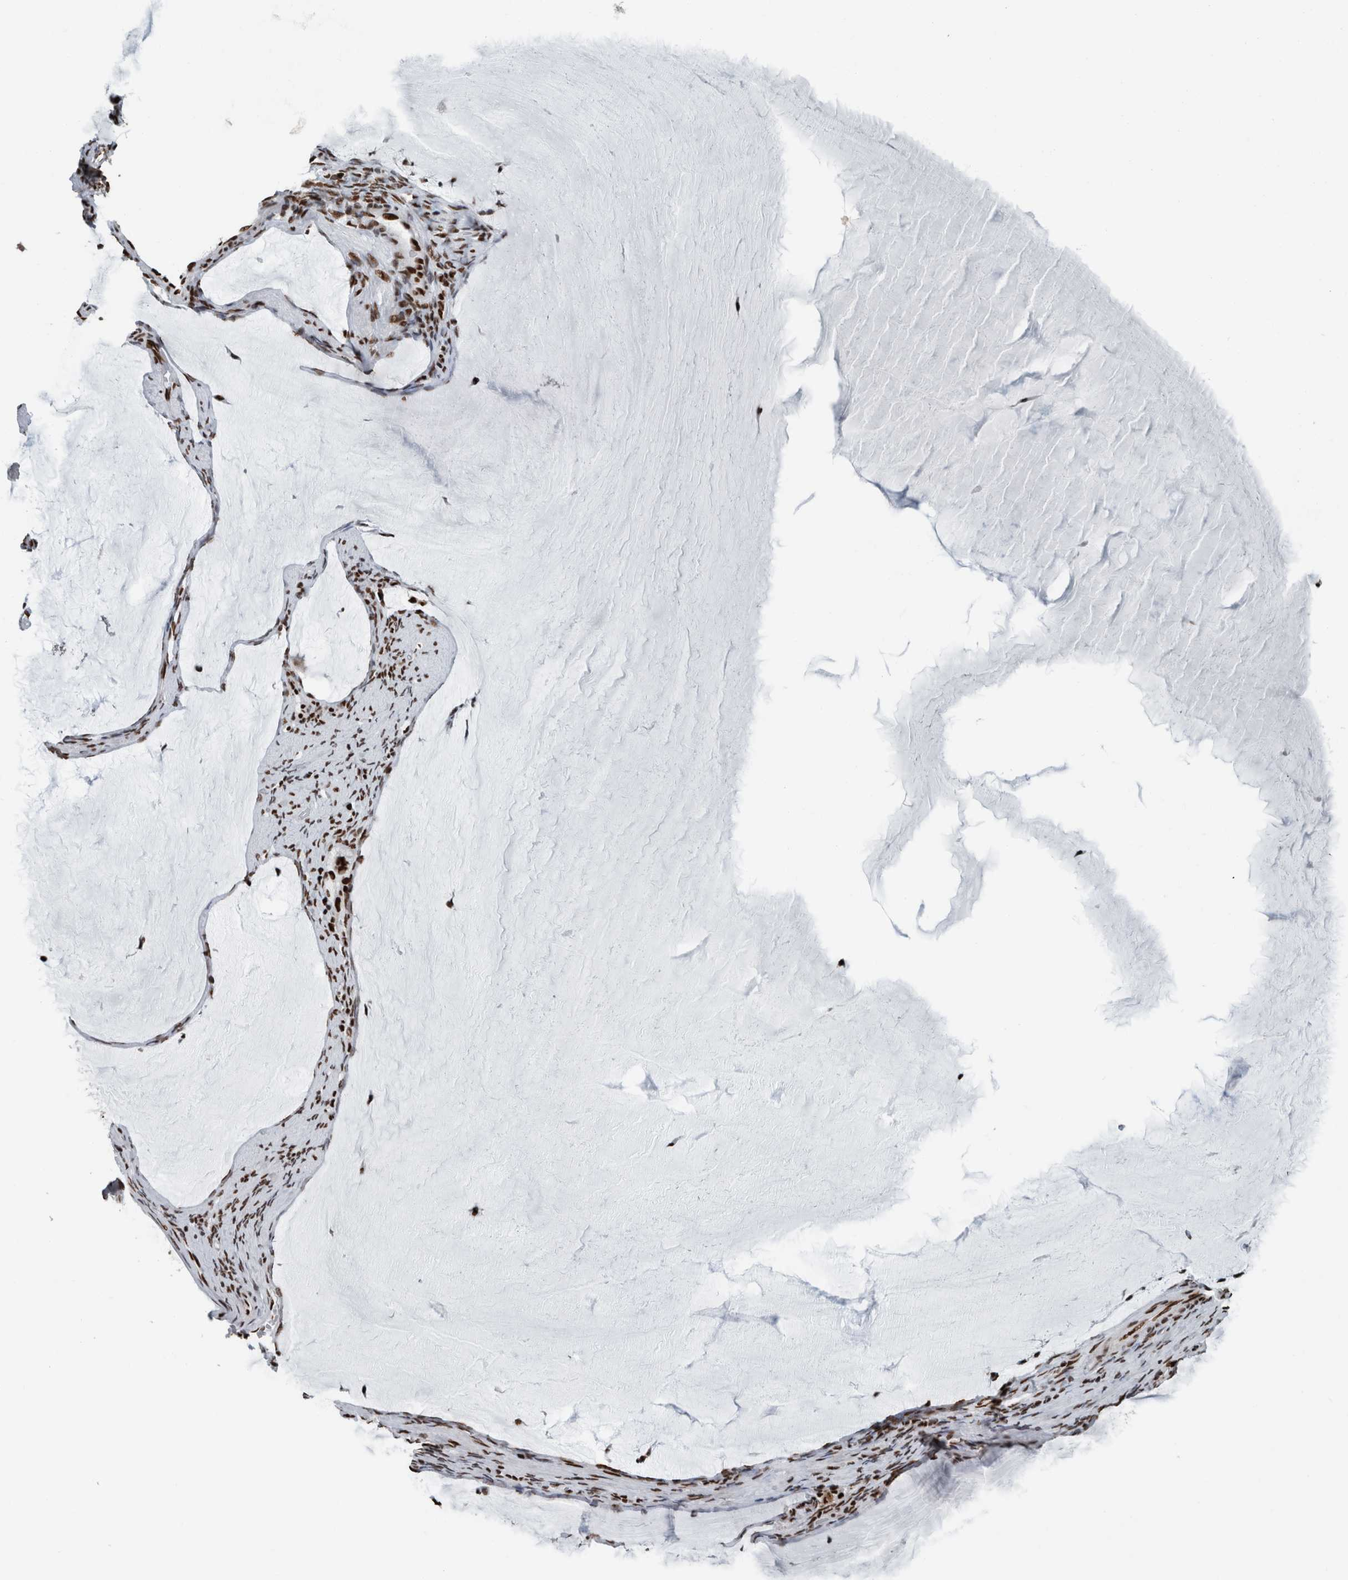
{"staining": {"intensity": "strong", "quantity": ">75%", "location": "nuclear"}, "tissue": "ovarian cancer", "cell_type": "Tumor cells", "image_type": "cancer", "snomed": [{"axis": "morphology", "description": "Cystadenocarcinoma, mucinous, NOS"}, {"axis": "topography", "description": "Ovary"}], "caption": "IHC (DAB (3,3'-diaminobenzidine)) staining of ovarian cancer reveals strong nuclear protein positivity in approximately >75% of tumor cells. Using DAB (brown) and hematoxylin (blue) stains, captured at high magnification using brightfield microscopy.", "gene": "DNMT3A", "patient": {"sex": "female", "age": 61}}